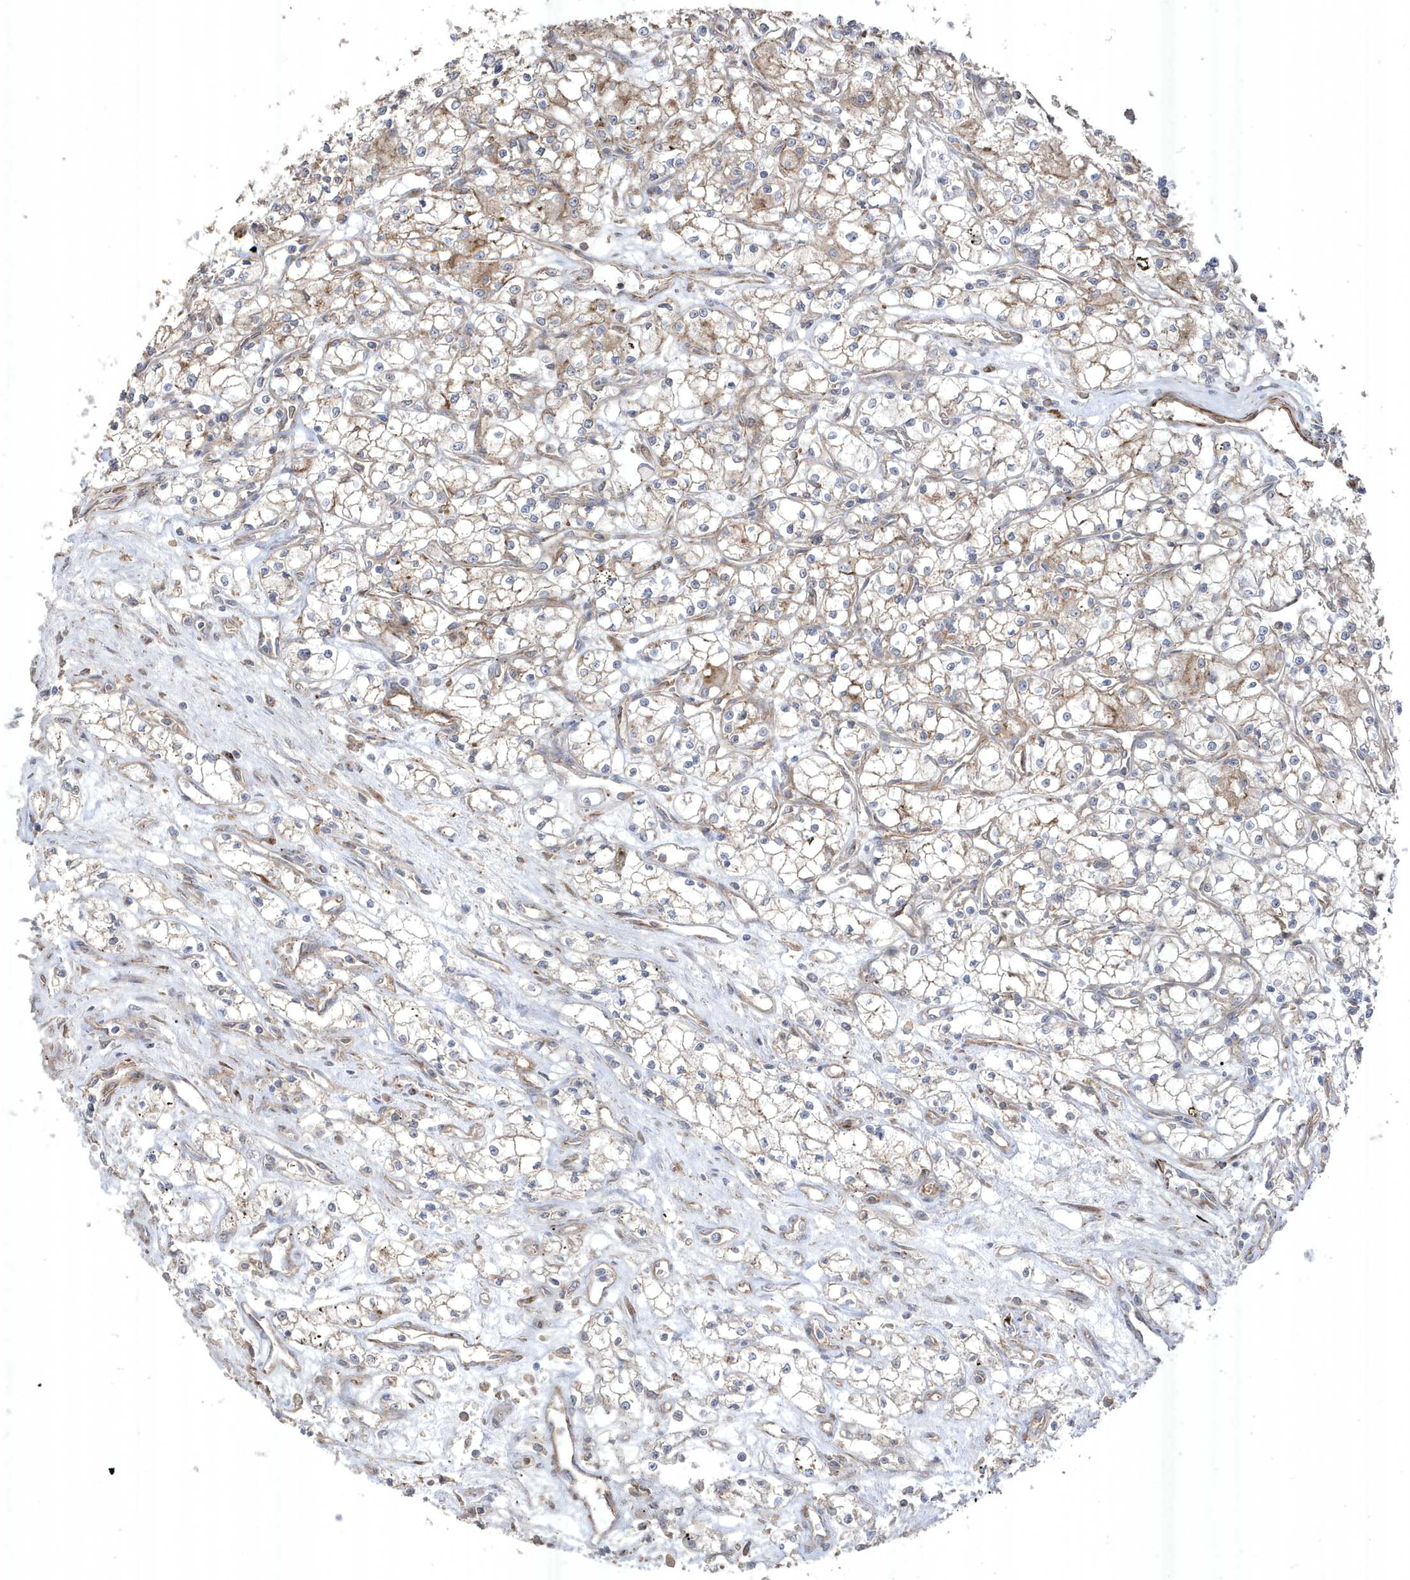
{"staining": {"intensity": "negative", "quantity": "none", "location": "none"}, "tissue": "renal cancer", "cell_type": "Tumor cells", "image_type": "cancer", "snomed": [{"axis": "morphology", "description": "Adenocarcinoma, NOS"}, {"axis": "topography", "description": "Kidney"}], "caption": "Immunohistochemistry histopathology image of renal cancer (adenocarcinoma) stained for a protein (brown), which exhibits no positivity in tumor cells. The staining is performed using DAB (3,3'-diaminobenzidine) brown chromogen with nuclei counter-stained in using hematoxylin.", "gene": "CETN3", "patient": {"sex": "male", "age": 59}}